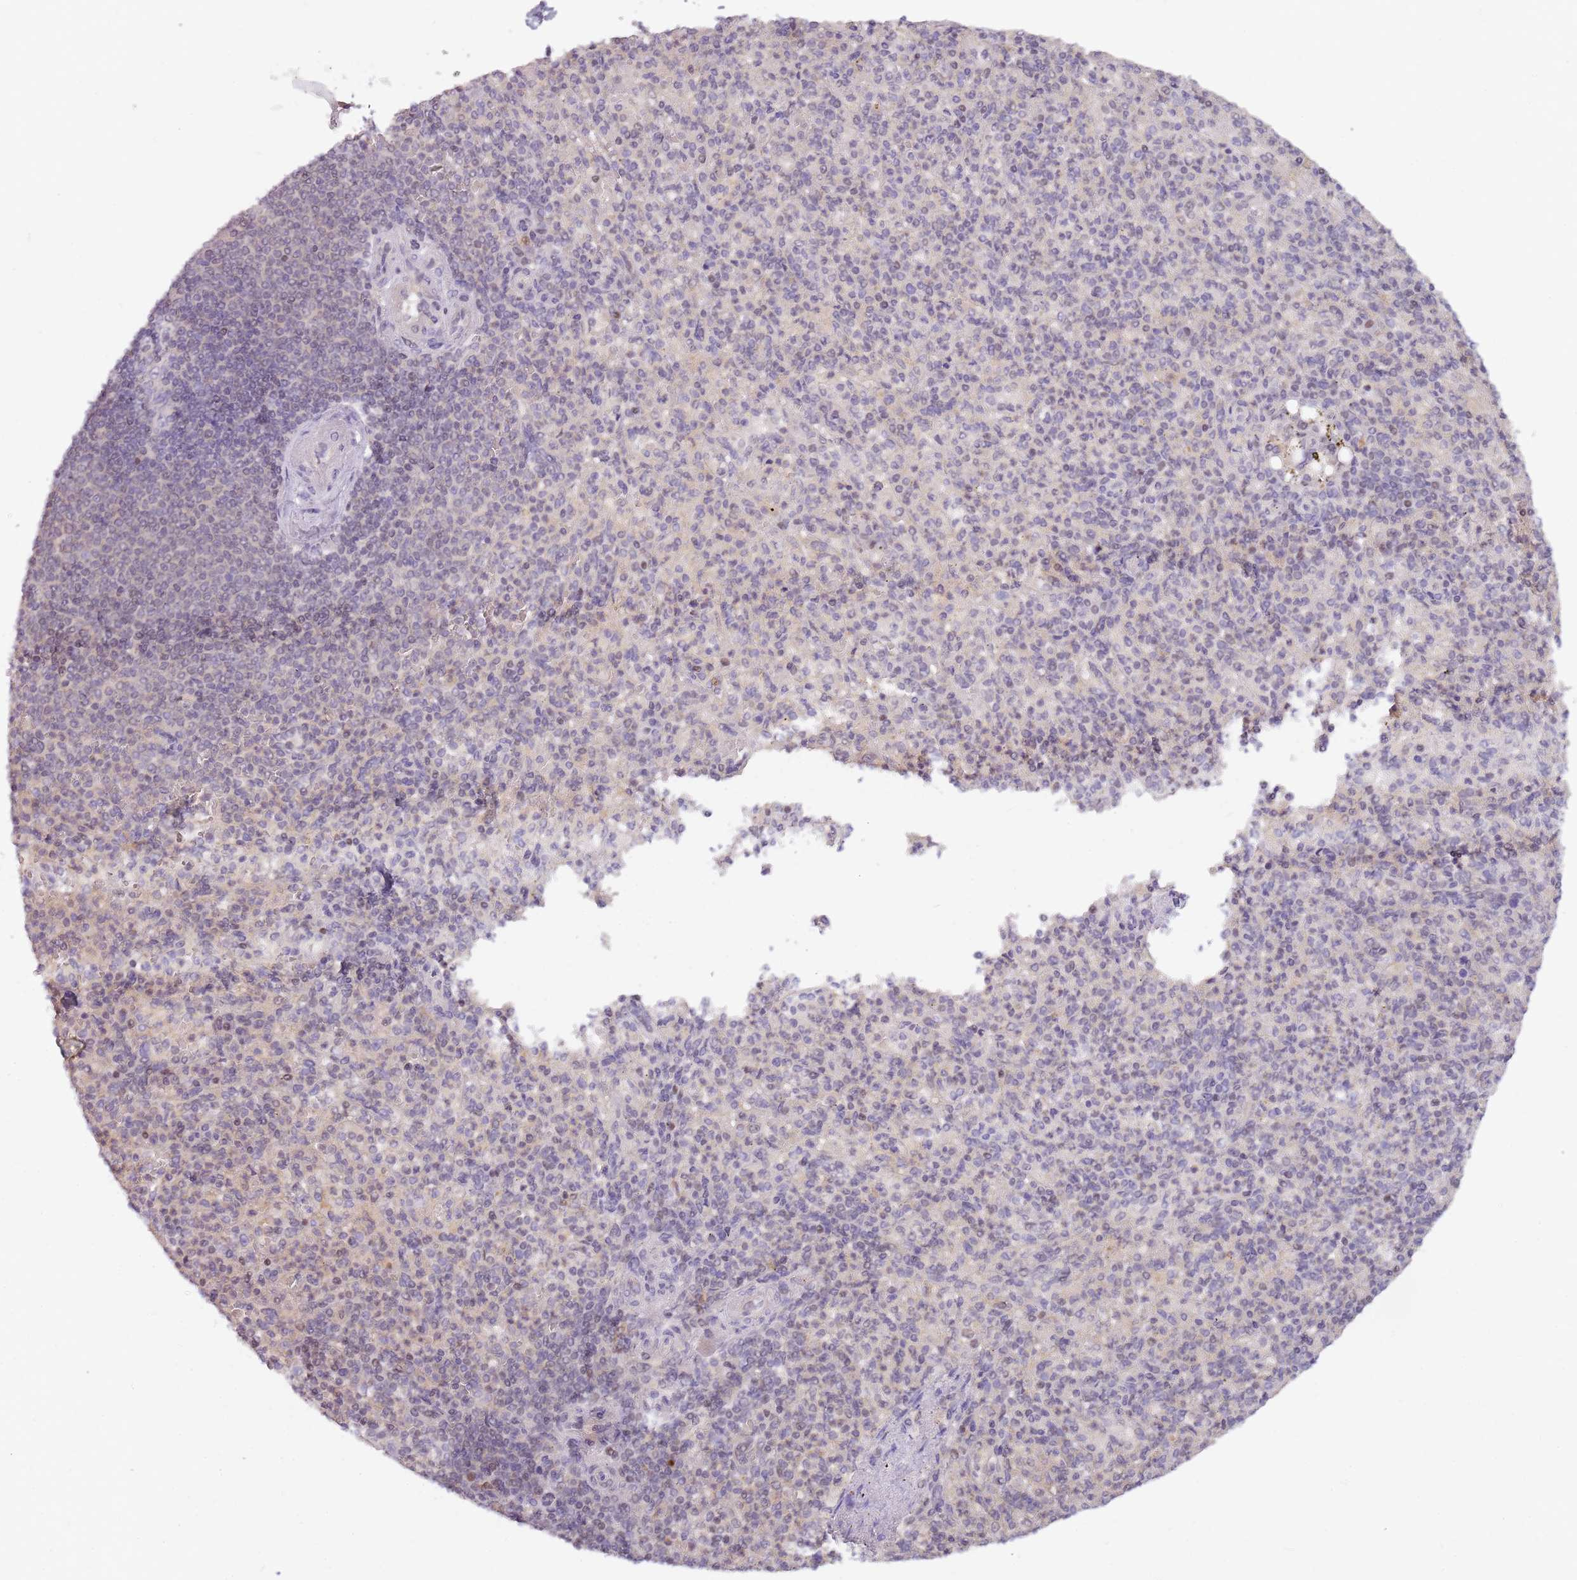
{"staining": {"intensity": "weak", "quantity": "25%-75%", "location": "cytoplasmic/membranous,nuclear"}, "tissue": "spleen", "cell_type": "Cells in red pulp", "image_type": "normal", "snomed": [{"axis": "morphology", "description": "Normal tissue, NOS"}, {"axis": "topography", "description": "Spleen"}], "caption": "Immunohistochemical staining of benign spleen exhibits 25%-75% levels of weak cytoplasmic/membranous,nuclear protein positivity in approximately 25%-75% of cells in red pulp.", "gene": "GSTO2", "patient": {"sex": "female", "age": 74}}